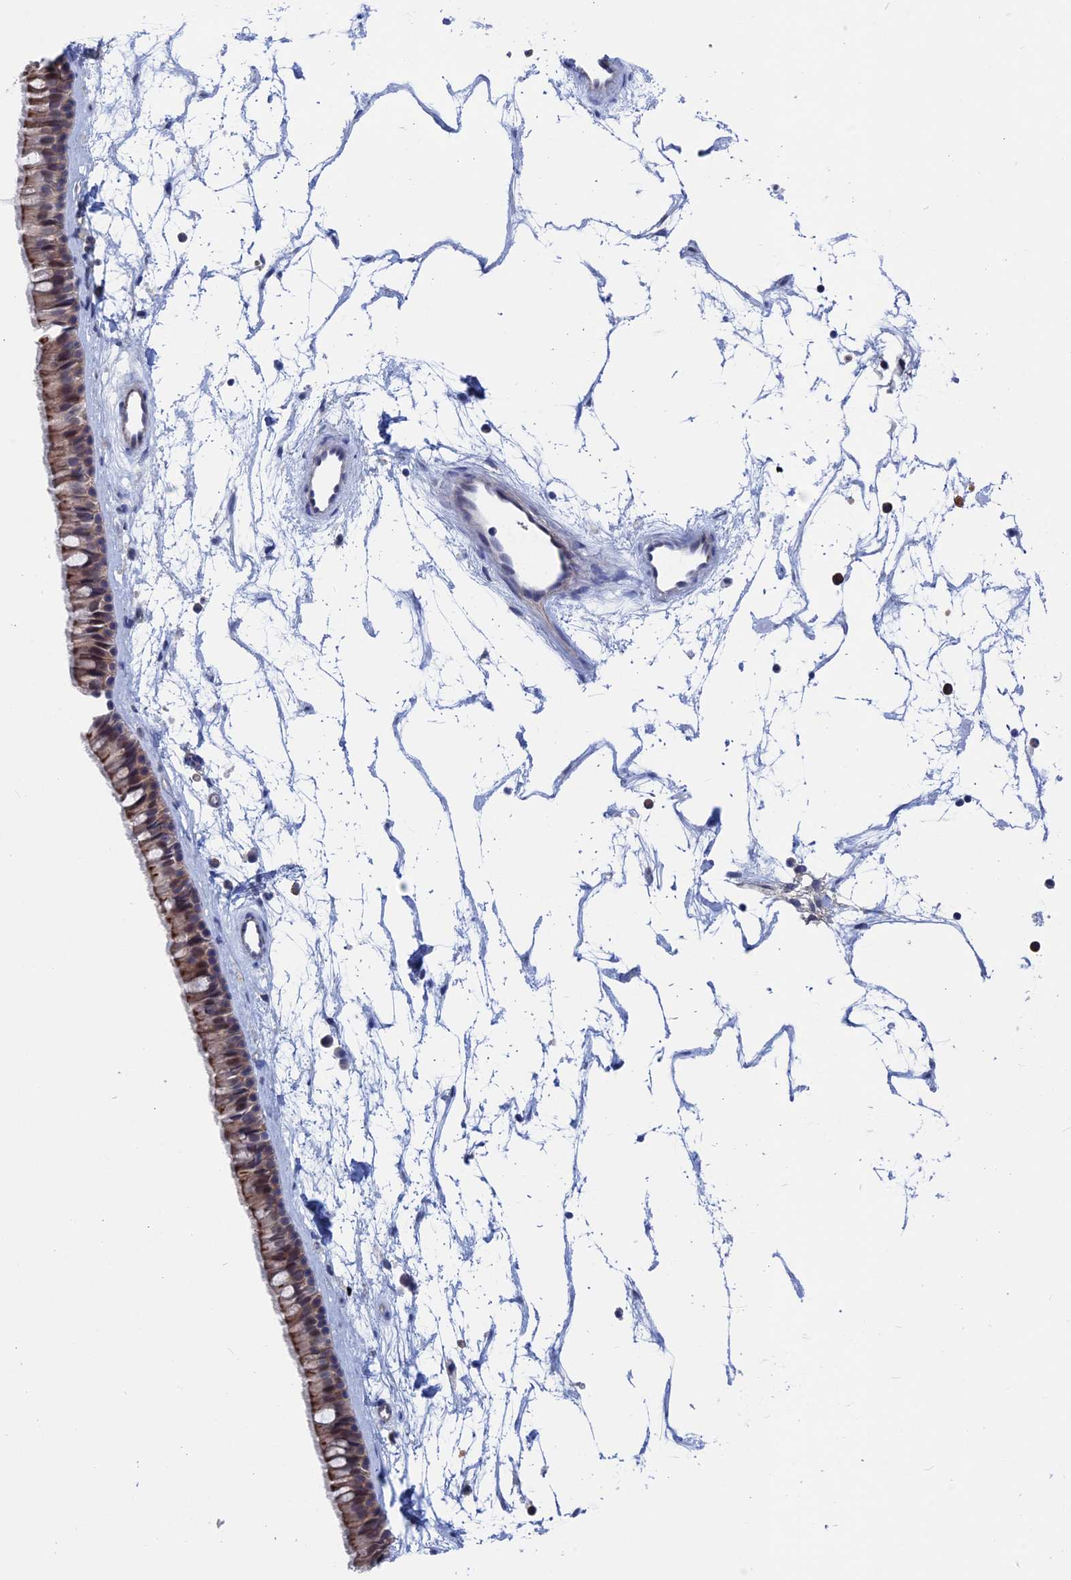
{"staining": {"intensity": "moderate", "quantity": "25%-75%", "location": "cytoplasmic/membranous"}, "tissue": "nasopharynx", "cell_type": "Respiratory epithelial cells", "image_type": "normal", "snomed": [{"axis": "morphology", "description": "Normal tissue, NOS"}, {"axis": "topography", "description": "Nasopharynx"}], "caption": "IHC (DAB) staining of normal human nasopharynx displays moderate cytoplasmic/membranous protein positivity in approximately 25%-75% of respiratory epithelial cells.", "gene": "MARCHF3", "patient": {"sex": "male", "age": 64}}